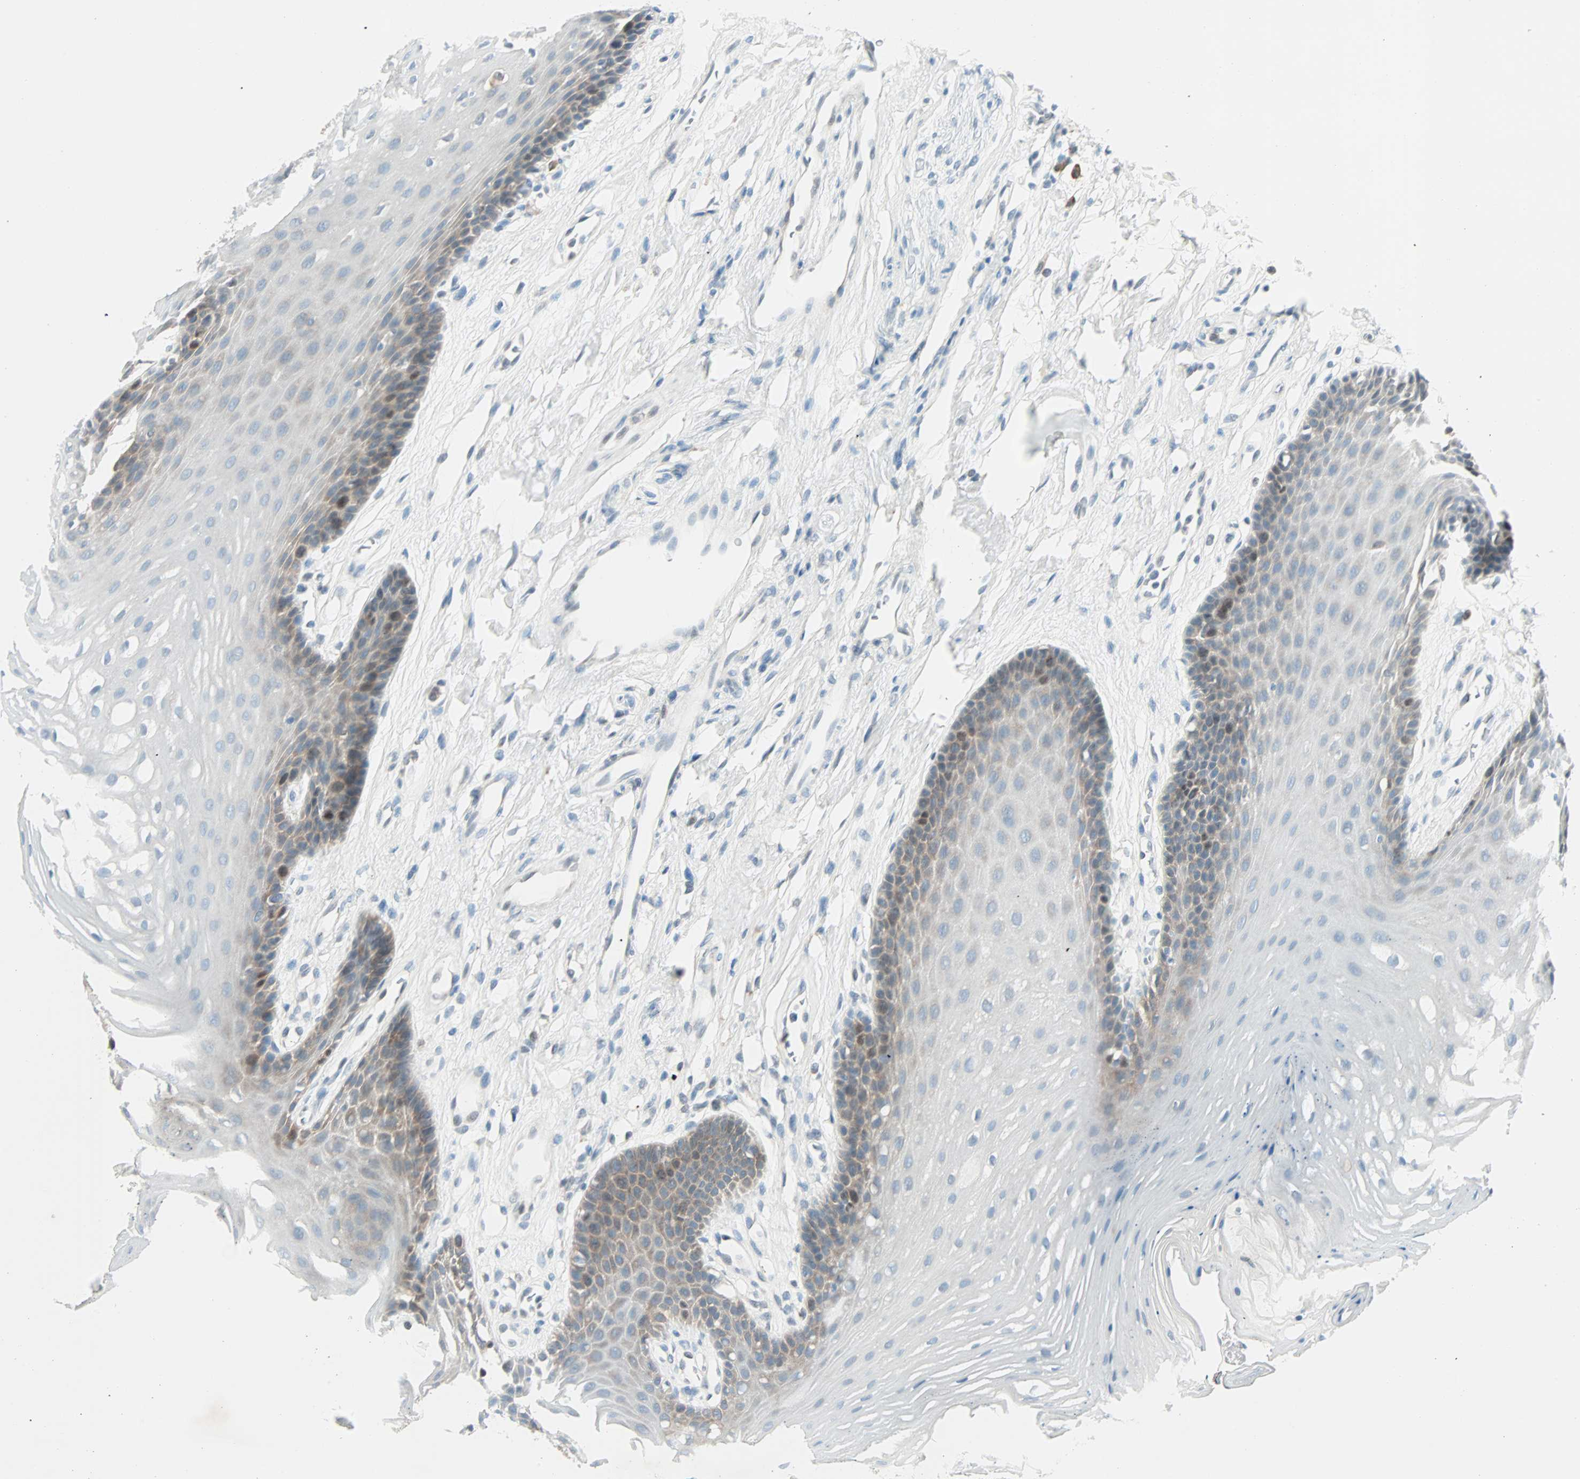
{"staining": {"intensity": "moderate", "quantity": "<25%", "location": "cytoplasmic/membranous"}, "tissue": "oral mucosa", "cell_type": "Squamous epithelial cells", "image_type": "normal", "snomed": [{"axis": "morphology", "description": "Normal tissue, NOS"}, {"axis": "topography", "description": "Oral tissue"}], "caption": "Normal oral mucosa reveals moderate cytoplasmic/membranous expression in about <25% of squamous epithelial cells.", "gene": "SMIM8", "patient": {"sex": "male", "age": 62}}